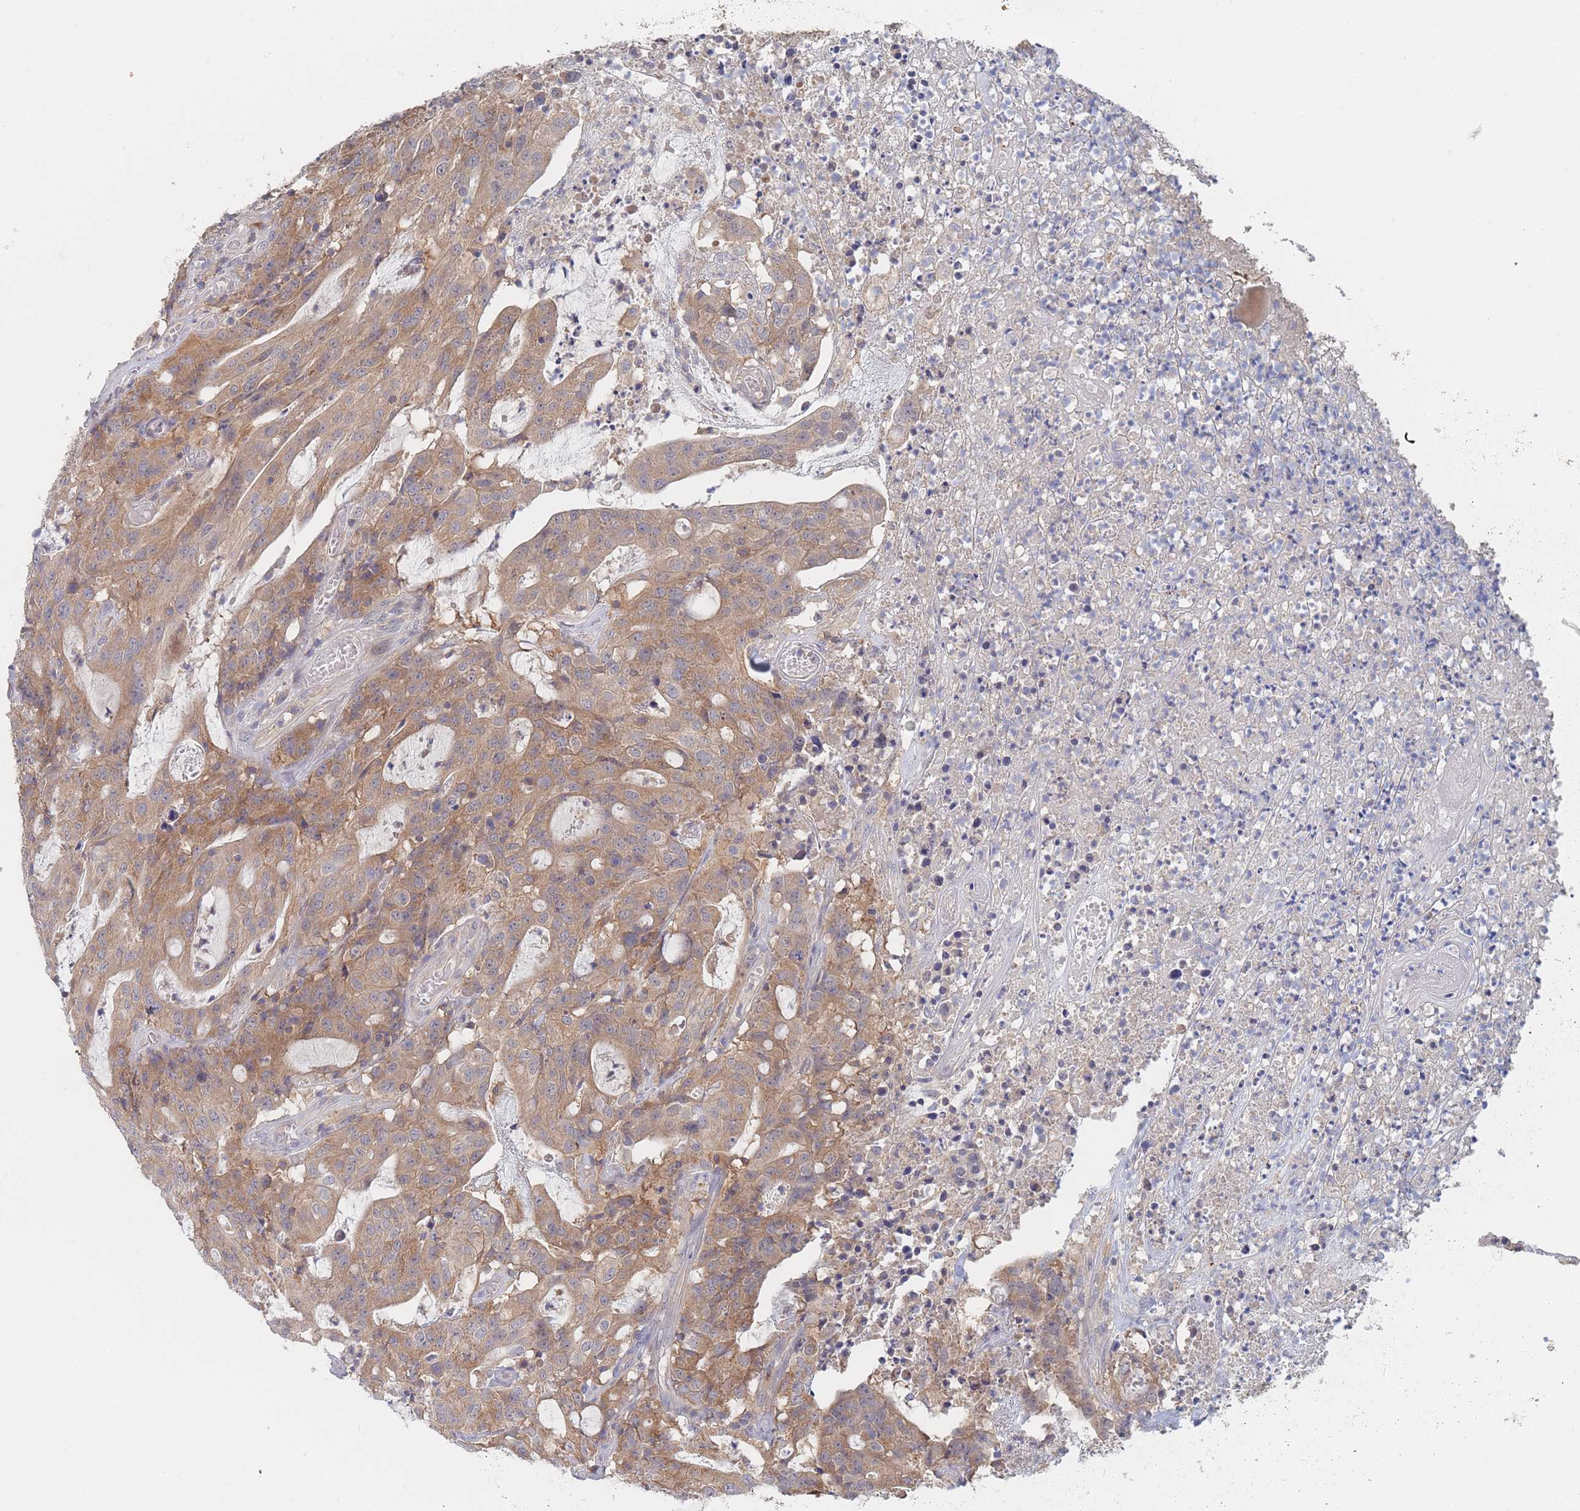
{"staining": {"intensity": "moderate", "quantity": ">75%", "location": "cytoplasmic/membranous"}, "tissue": "colorectal cancer", "cell_type": "Tumor cells", "image_type": "cancer", "snomed": [{"axis": "morphology", "description": "Adenocarcinoma, NOS"}, {"axis": "topography", "description": "Colon"}], "caption": "Human colorectal adenocarcinoma stained with a brown dye demonstrates moderate cytoplasmic/membranous positive positivity in approximately >75% of tumor cells.", "gene": "PPP6C", "patient": {"sex": "male", "age": 83}}